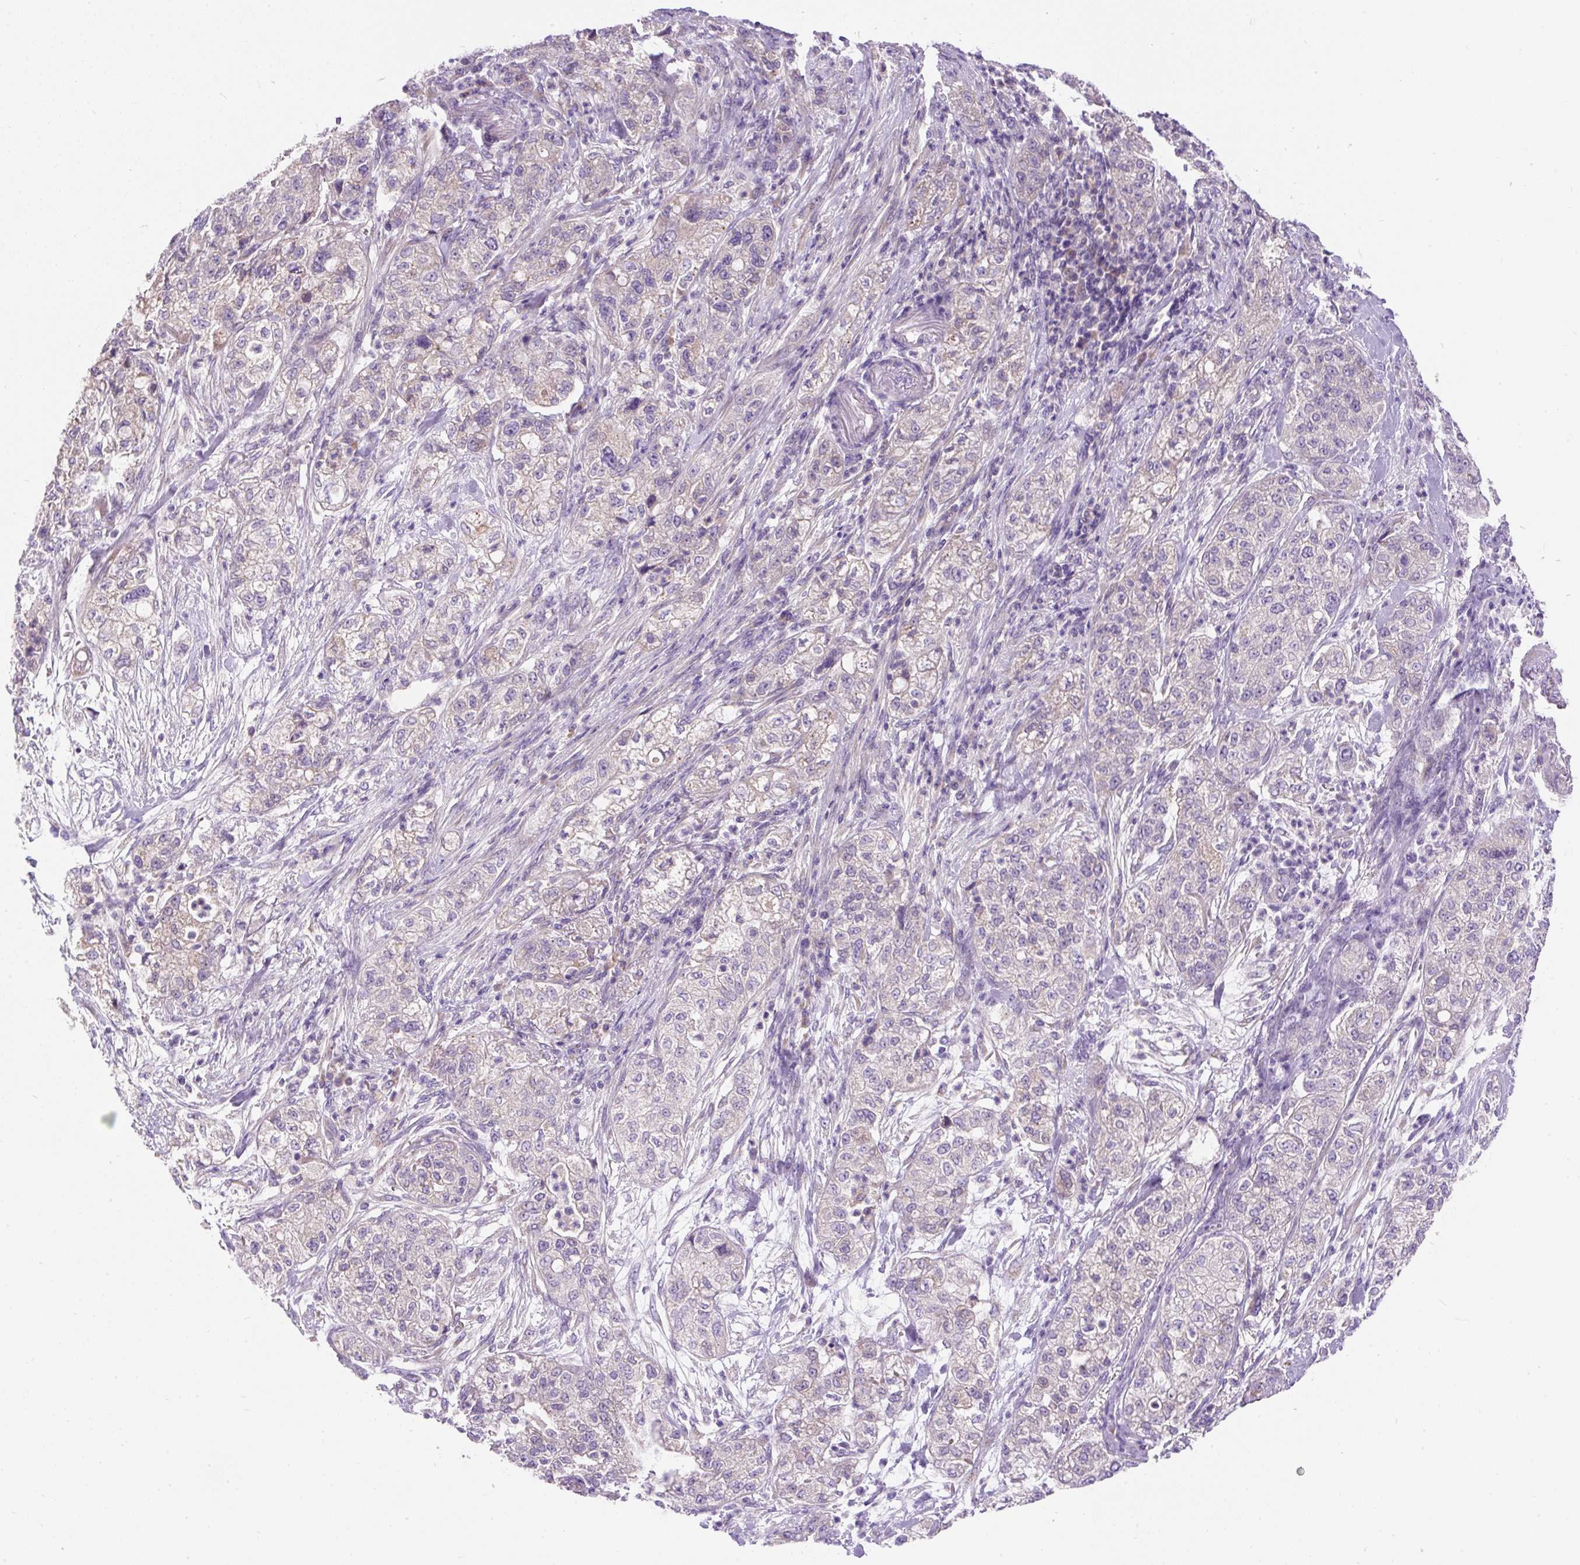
{"staining": {"intensity": "negative", "quantity": "none", "location": "none"}, "tissue": "pancreatic cancer", "cell_type": "Tumor cells", "image_type": "cancer", "snomed": [{"axis": "morphology", "description": "Adenocarcinoma, NOS"}, {"axis": "topography", "description": "Pancreas"}], "caption": "High magnification brightfield microscopy of pancreatic cancer (adenocarcinoma) stained with DAB (3,3'-diaminobenzidine) (brown) and counterstained with hematoxylin (blue): tumor cells show no significant staining.", "gene": "SUSD5", "patient": {"sex": "female", "age": 78}}